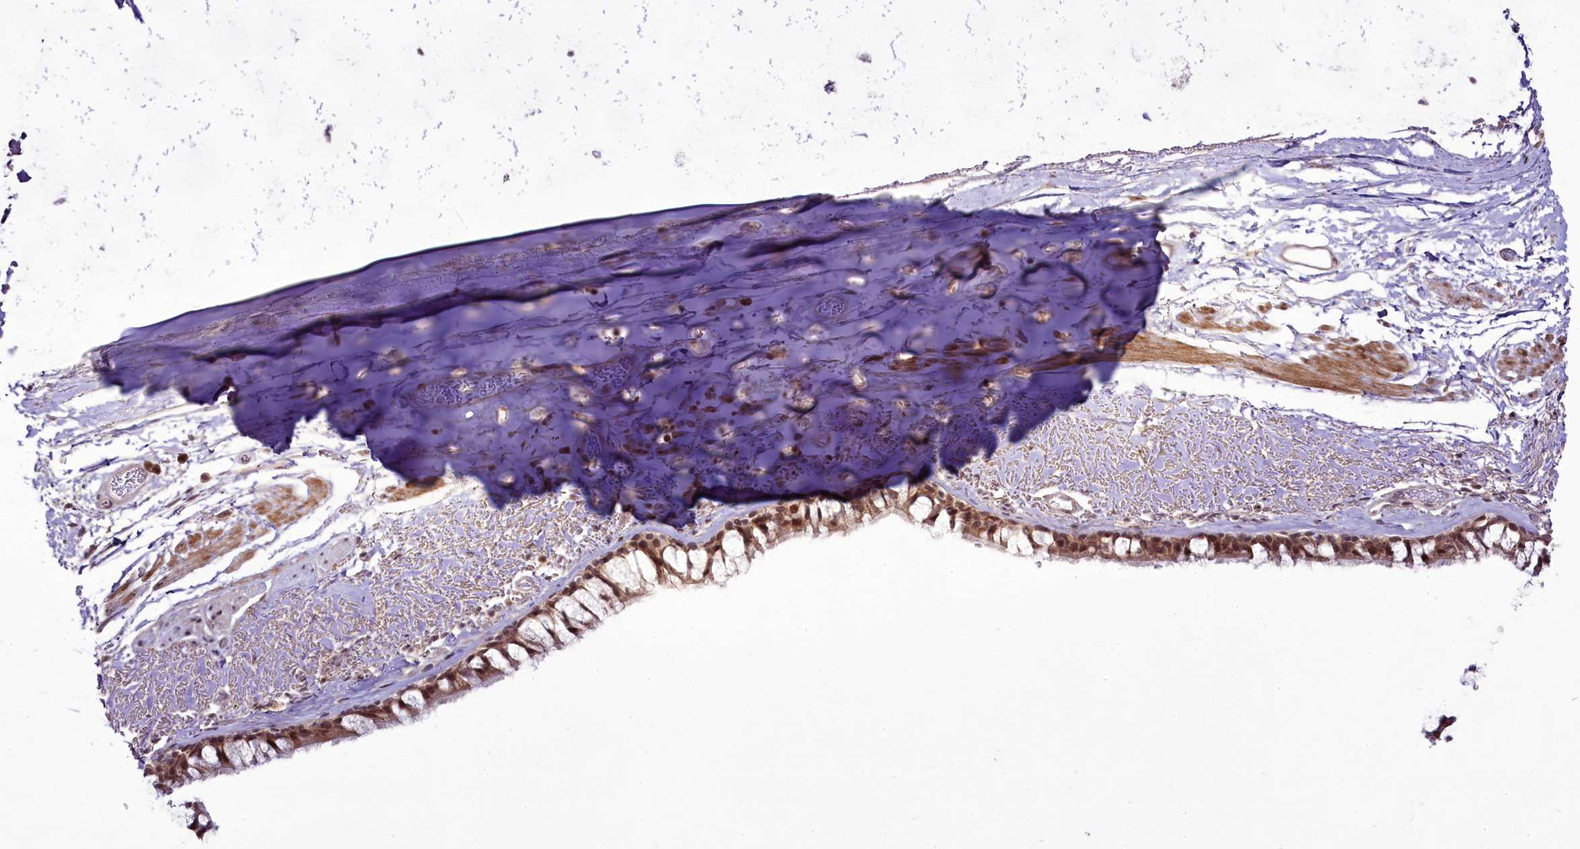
{"staining": {"intensity": "moderate", "quantity": ">75%", "location": "cytoplasmic/membranous,nuclear"}, "tissue": "bronchus", "cell_type": "Respiratory epithelial cells", "image_type": "normal", "snomed": [{"axis": "morphology", "description": "Normal tissue, NOS"}, {"axis": "topography", "description": "Bronchus"}], "caption": "Immunohistochemistry (DAB) staining of benign bronchus displays moderate cytoplasmic/membranous,nuclear protein staining in approximately >75% of respiratory epithelial cells.", "gene": "RSBN1", "patient": {"sex": "male", "age": 65}}